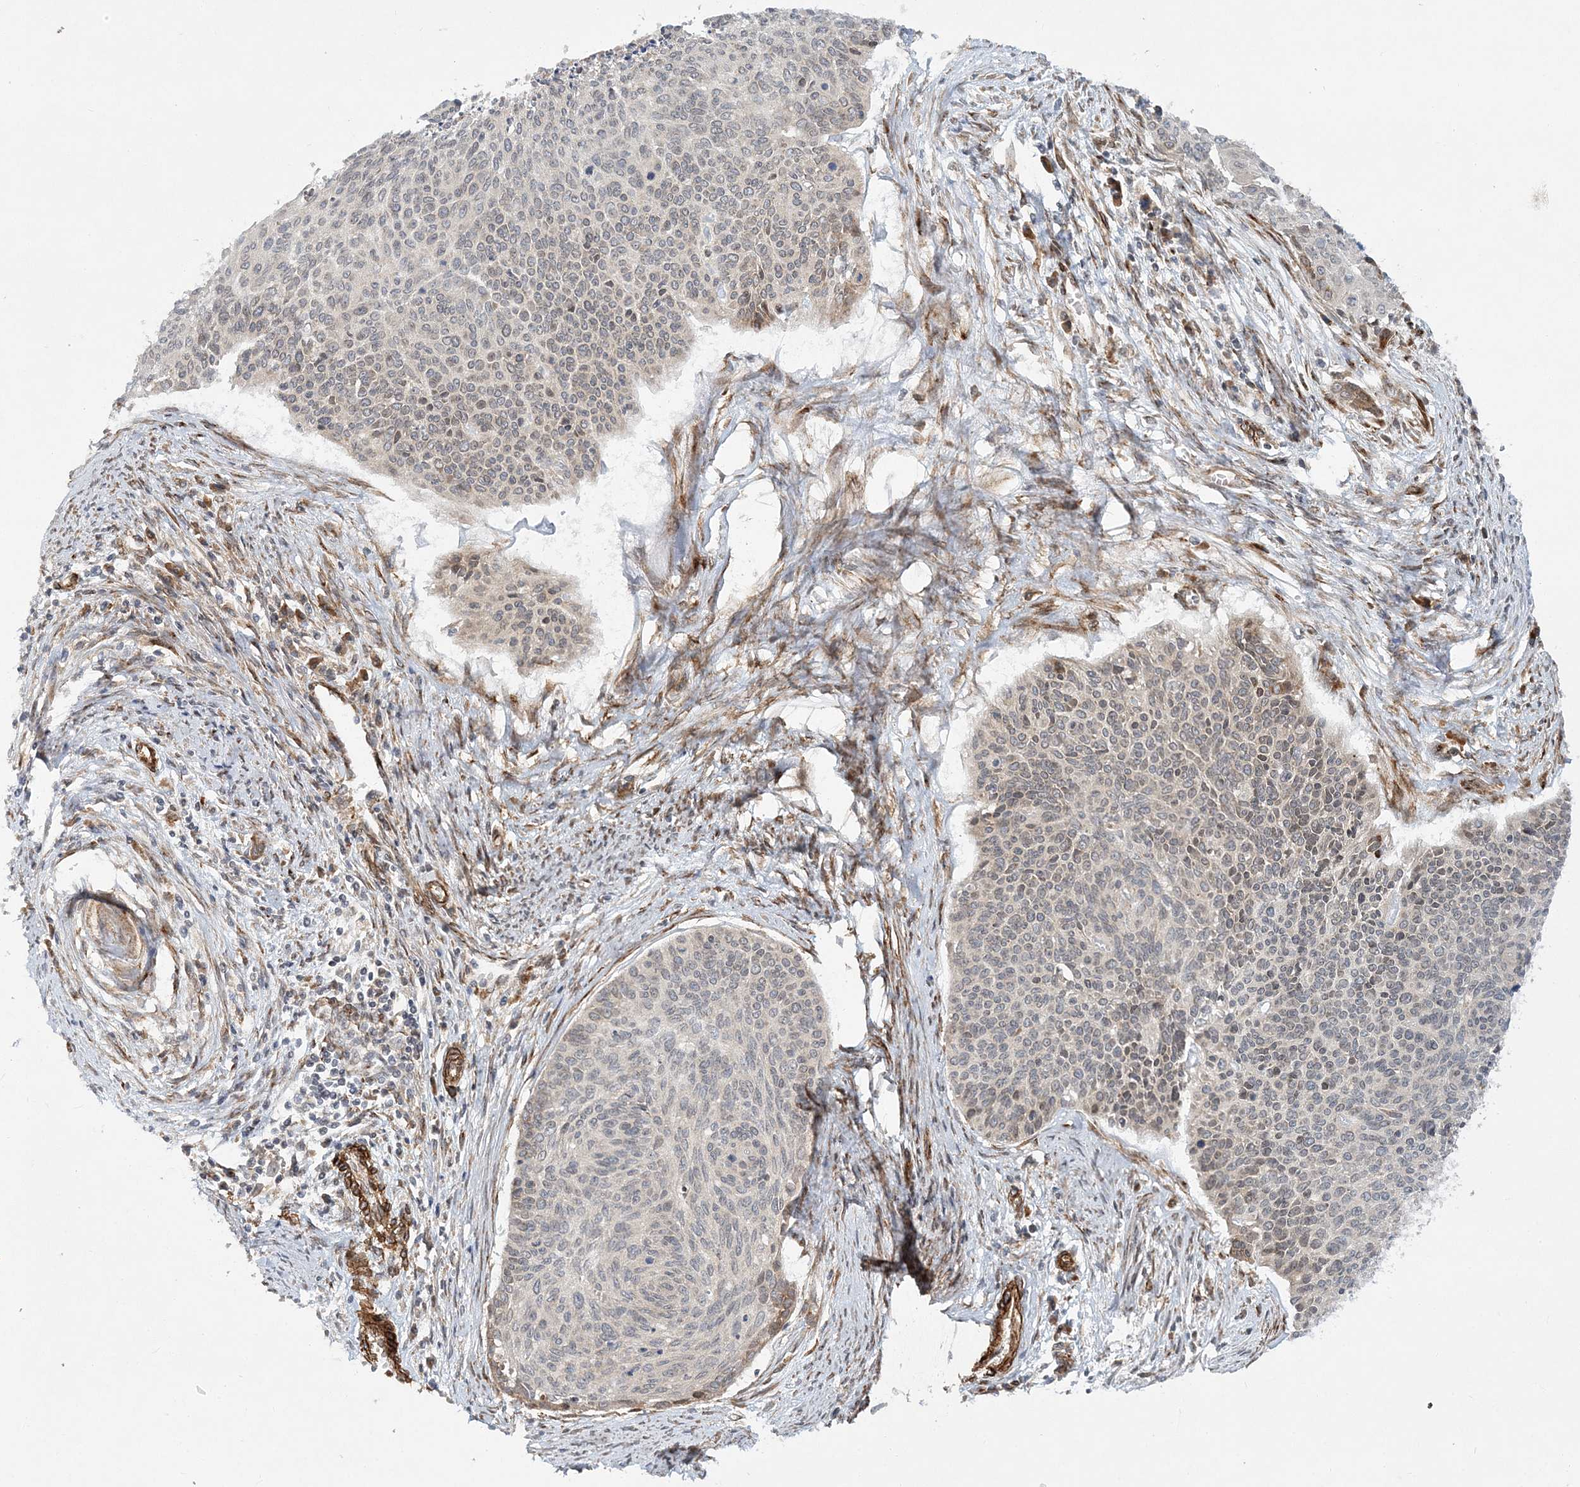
{"staining": {"intensity": "negative", "quantity": "none", "location": "none"}, "tissue": "cervical cancer", "cell_type": "Tumor cells", "image_type": "cancer", "snomed": [{"axis": "morphology", "description": "Squamous cell carcinoma, NOS"}, {"axis": "topography", "description": "Cervix"}], "caption": "DAB (3,3'-diaminobenzidine) immunohistochemical staining of human cervical squamous cell carcinoma exhibits no significant staining in tumor cells.", "gene": "NBAS", "patient": {"sex": "female", "age": 55}}